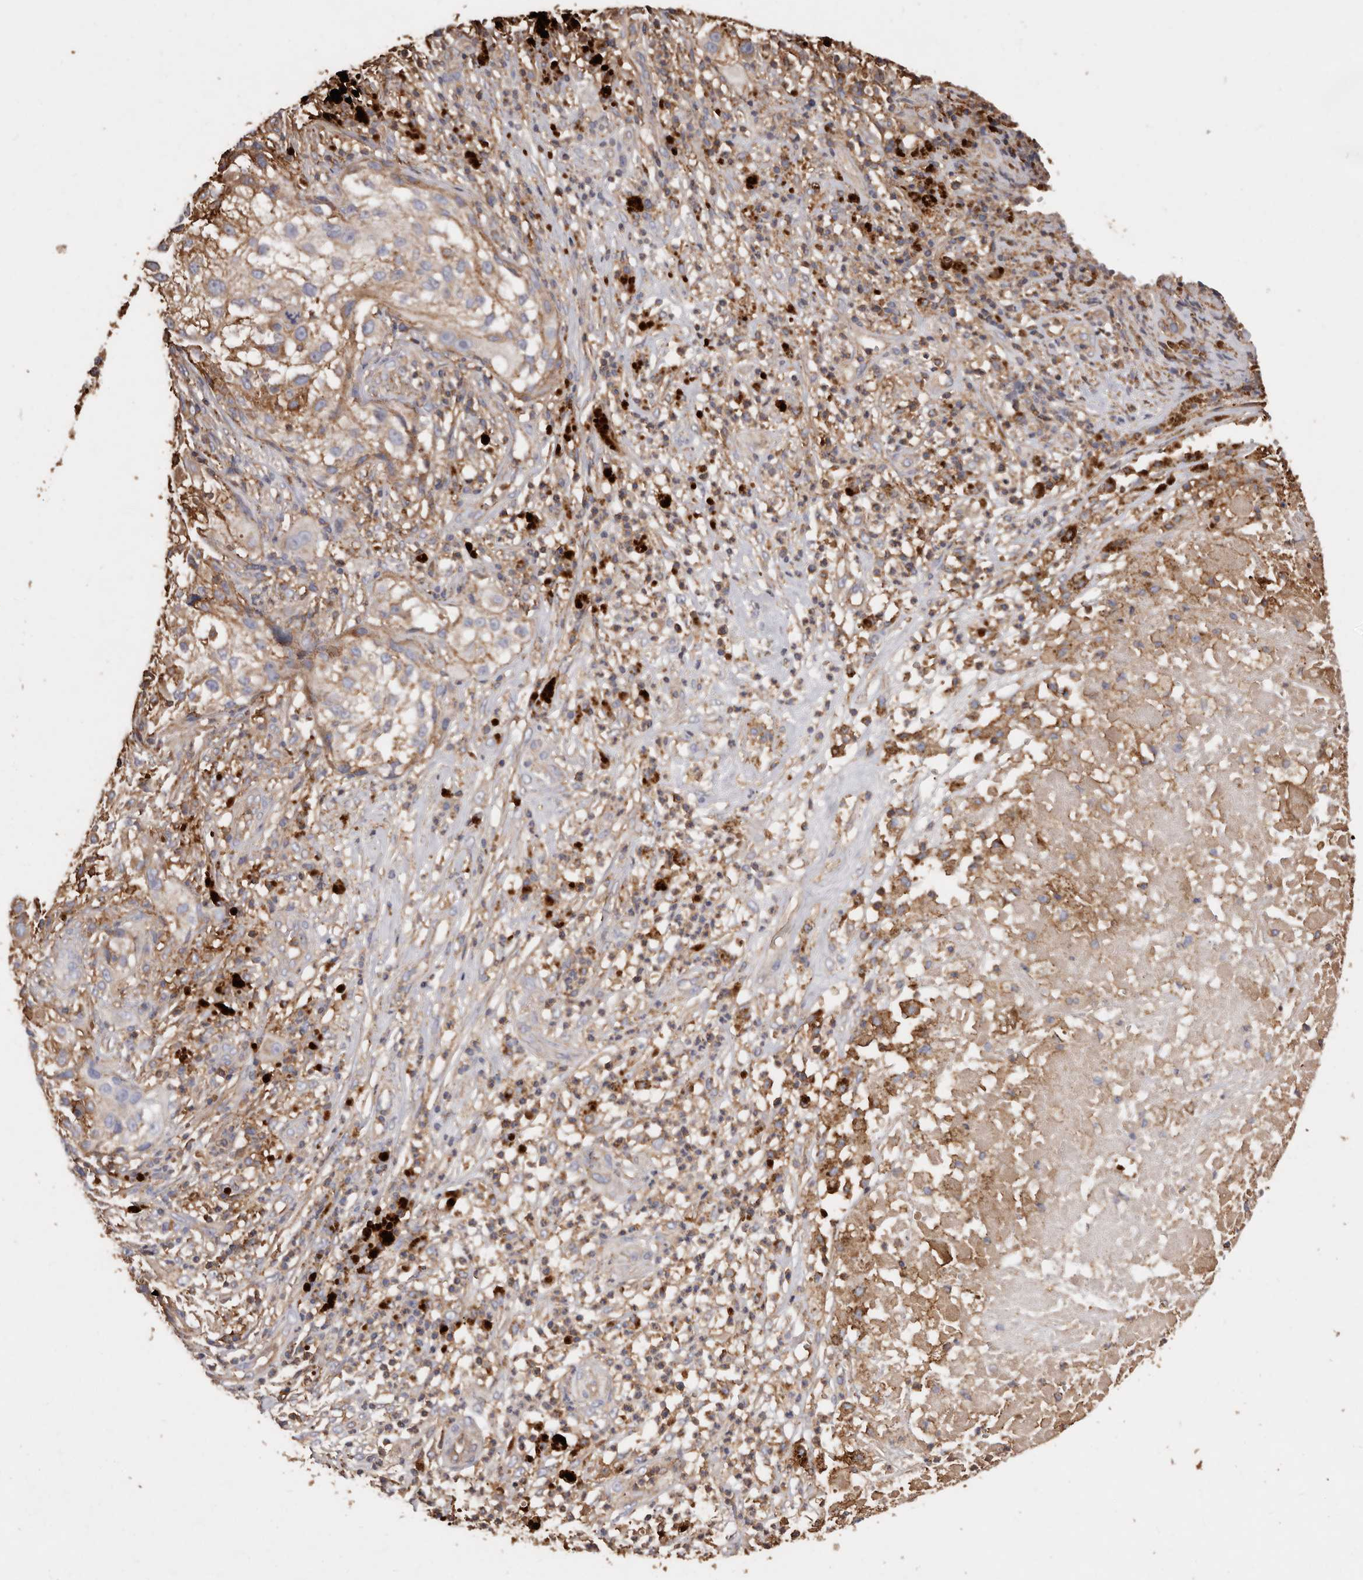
{"staining": {"intensity": "weak", "quantity": "<25%", "location": "cytoplasmic/membranous"}, "tissue": "melanoma", "cell_type": "Tumor cells", "image_type": "cancer", "snomed": [{"axis": "morphology", "description": "Necrosis, NOS"}, {"axis": "morphology", "description": "Malignant melanoma, NOS"}, {"axis": "topography", "description": "Skin"}], "caption": "This is an immunohistochemistry (IHC) photomicrograph of human malignant melanoma. There is no positivity in tumor cells.", "gene": "COQ8B", "patient": {"sex": "female", "age": 87}}